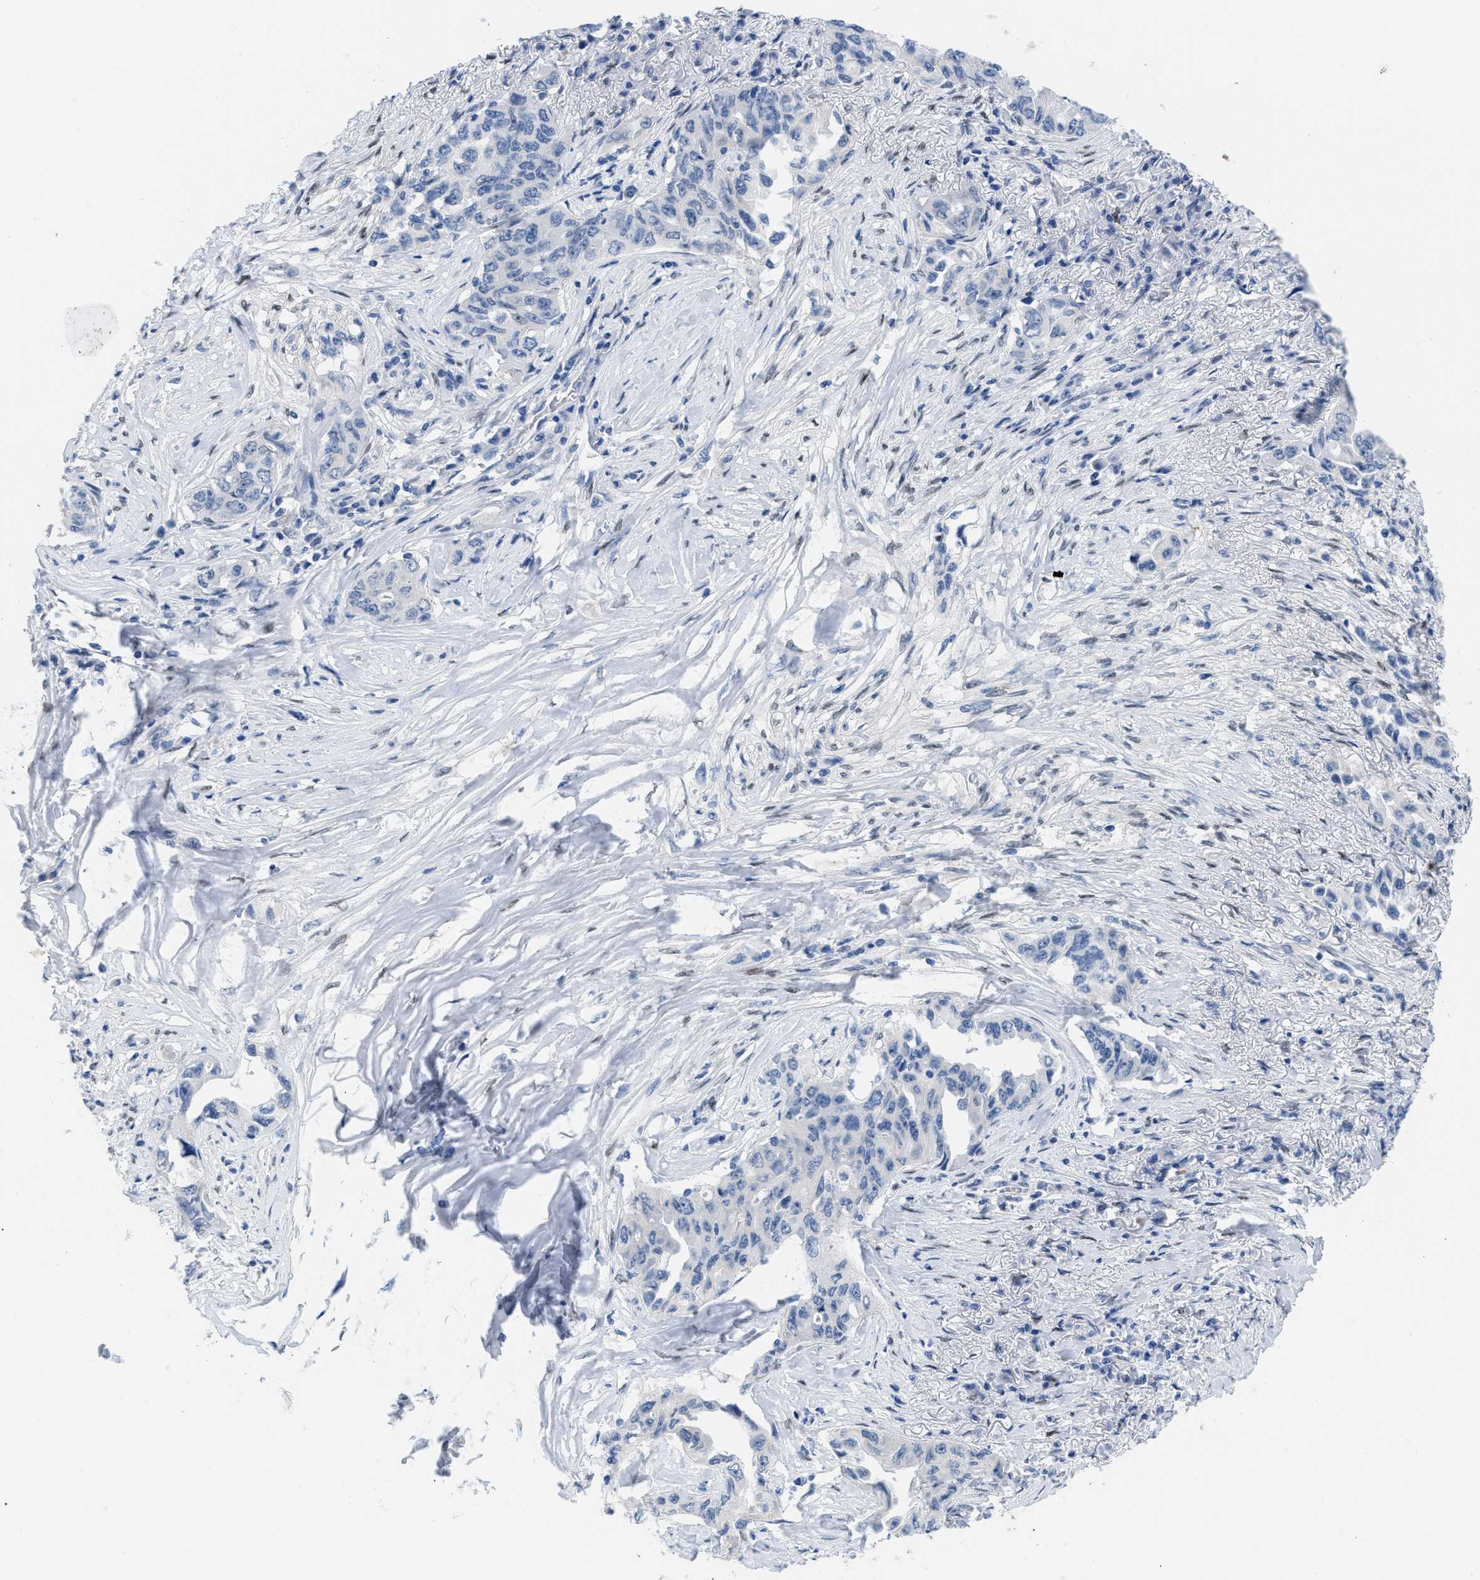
{"staining": {"intensity": "negative", "quantity": "none", "location": "none"}, "tissue": "lung cancer", "cell_type": "Tumor cells", "image_type": "cancer", "snomed": [{"axis": "morphology", "description": "Adenocarcinoma, NOS"}, {"axis": "topography", "description": "Lung"}], "caption": "DAB (3,3'-diaminobenzidine) immunohistochemical staining of human lung adenocarcinoma demonstrates no significant expression in tumor cells.", "gene": "NFIX", "patient": {"sex": "female", "age": 51}}